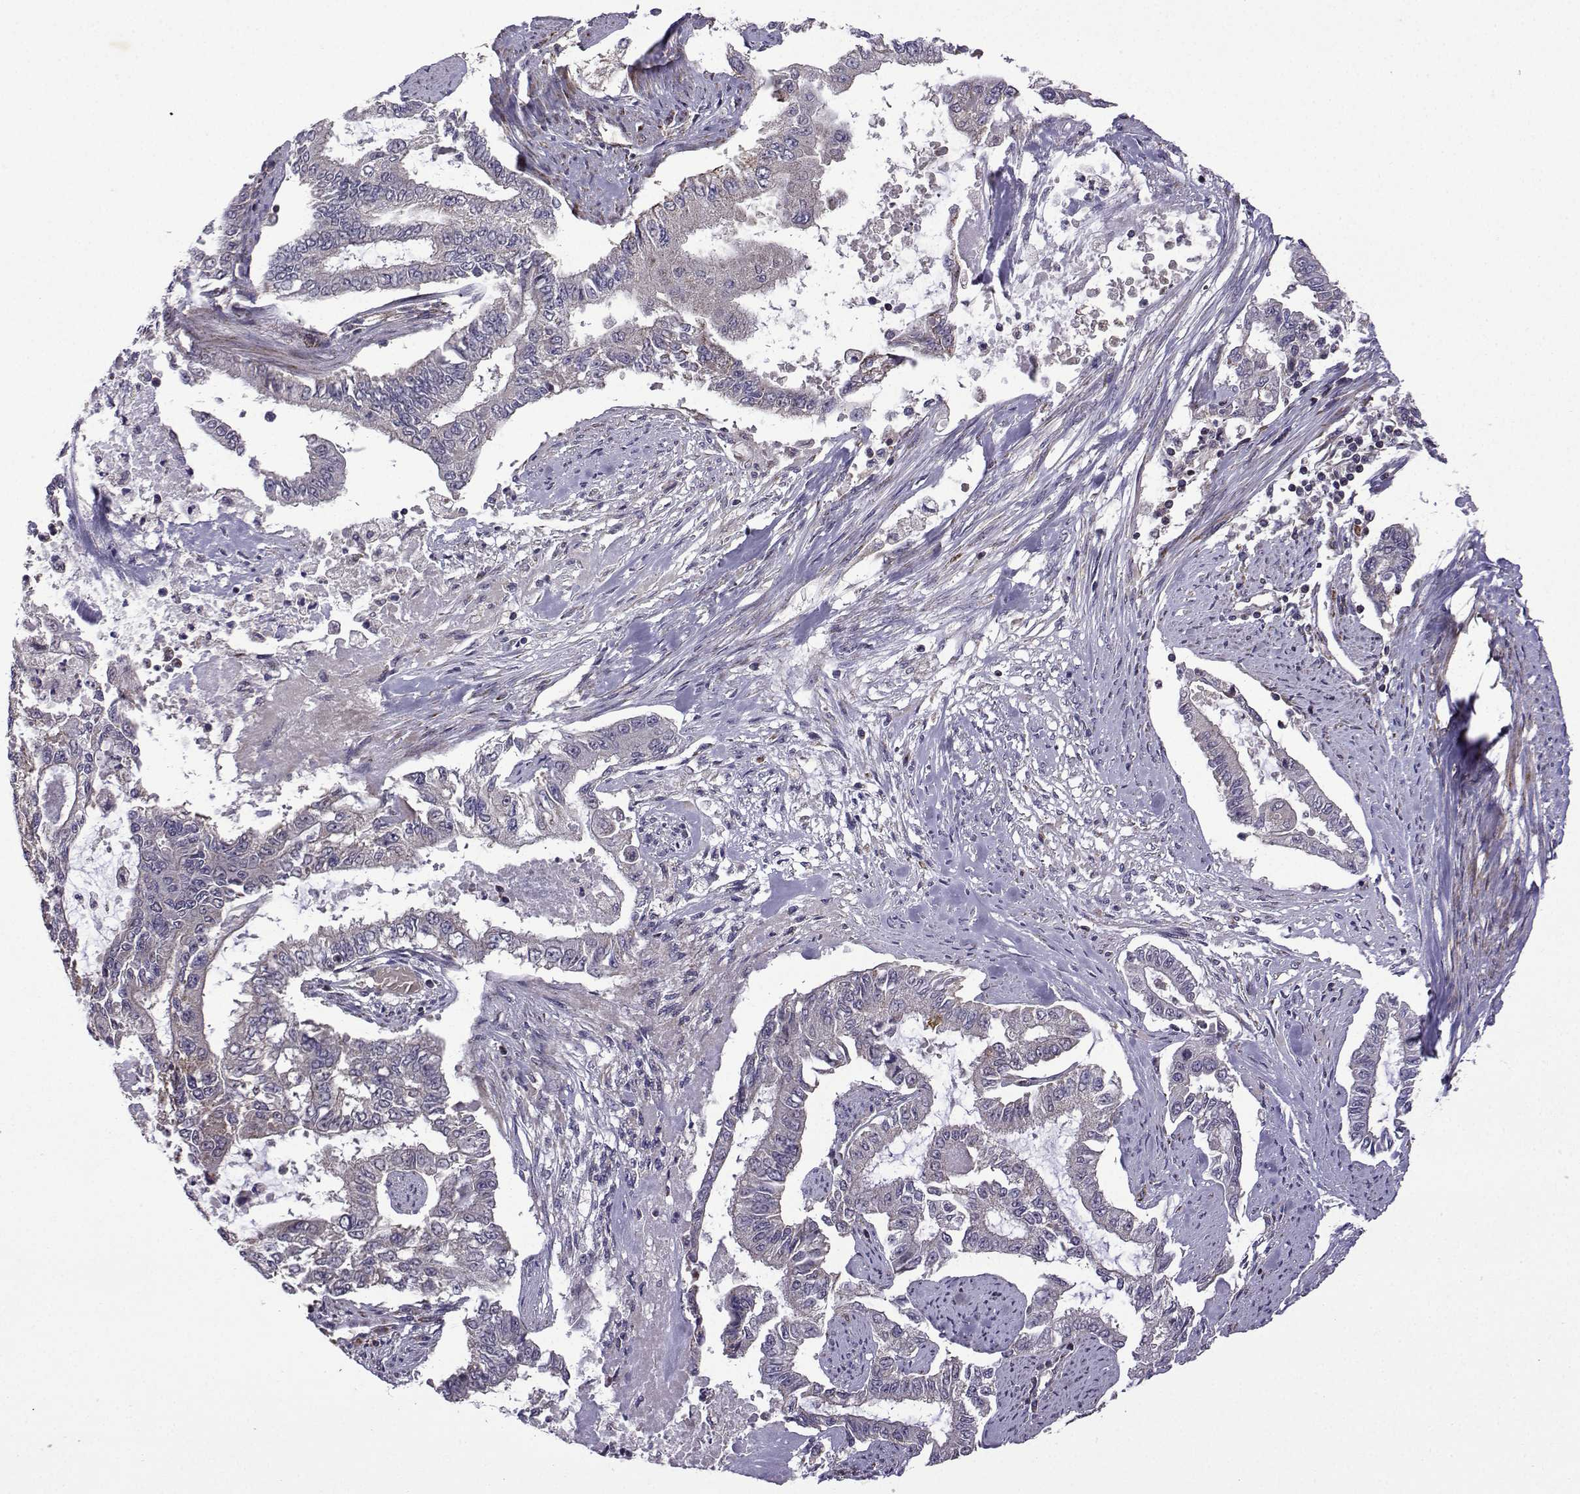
{"staining": {"intensity": "negative", "quantity": "none", "location": "none"}, "tissue": "endometrial cancer", "cell_type": "Tumor cells", "image_type": "cancer", "snomed": [{"axis": "morphology", "description": "Adenocarcinoma, NOS"}, {"axis": "topography", "description": "Uterus"}], "caption": "This is a micrograph of IHC staining of endometrial cancer (adenocarcinoma), which shows no staining in tumor cells.", "gene": "TAB2", "patient": {"sex": "female", "age": 59}}